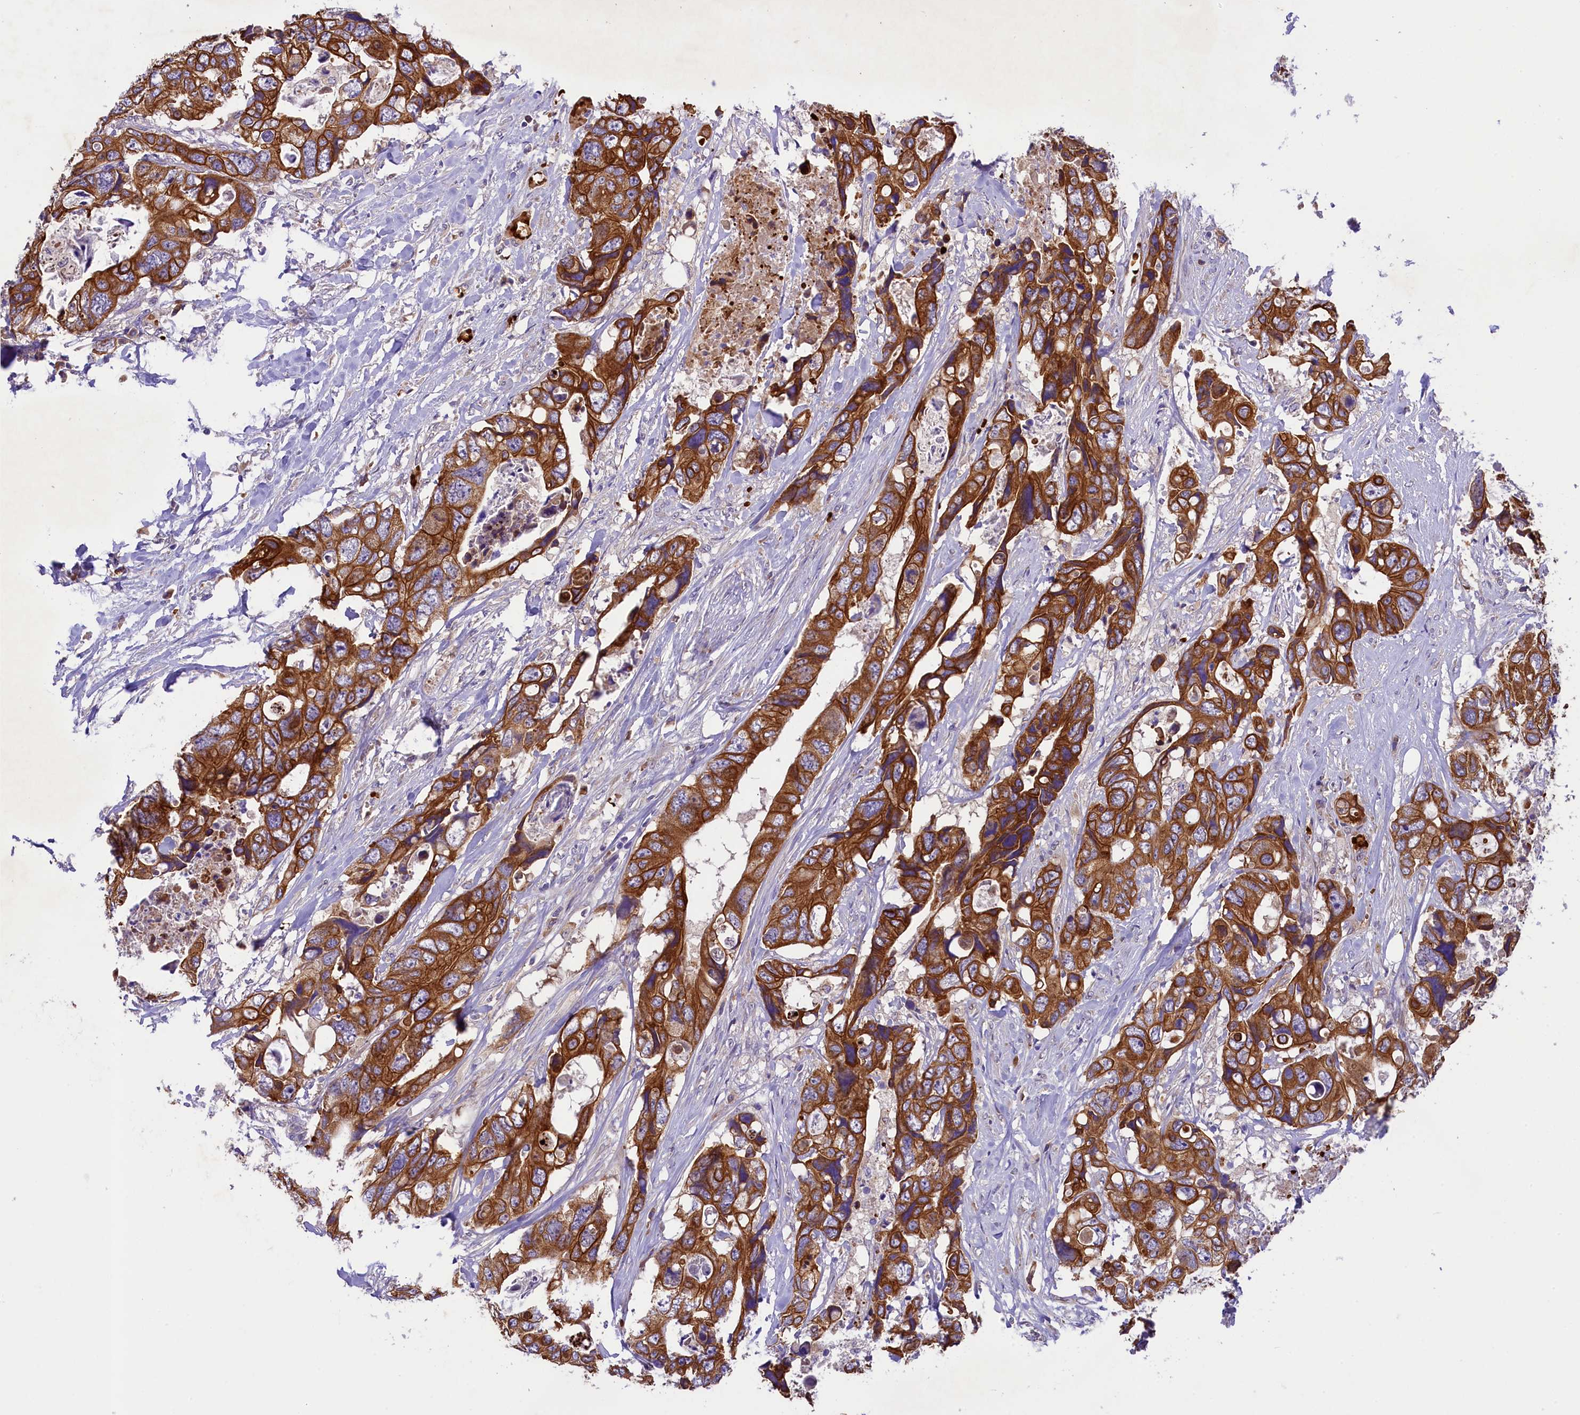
{"staining": {"intensity": "strong", "quantity": ">75%", "location": "cytoplasmic/membranous"}, "tissue": "colorectal cancer", "cell_type": "Tumor cells", "image_type": "cancer", "snomed": [{"axis": "morphology", "description": "Adenocarcinoma, NOS"}, {"axis": "topography", "description": "Rectum"}], "caption": "Strong cytoplasmic/membranous positivity is appreciated in about >75% of tumor cells in colorectal cancer (adenocarcinoma).", "gene": "LARP4", "patient": {"sex": "male", "age": 57}}